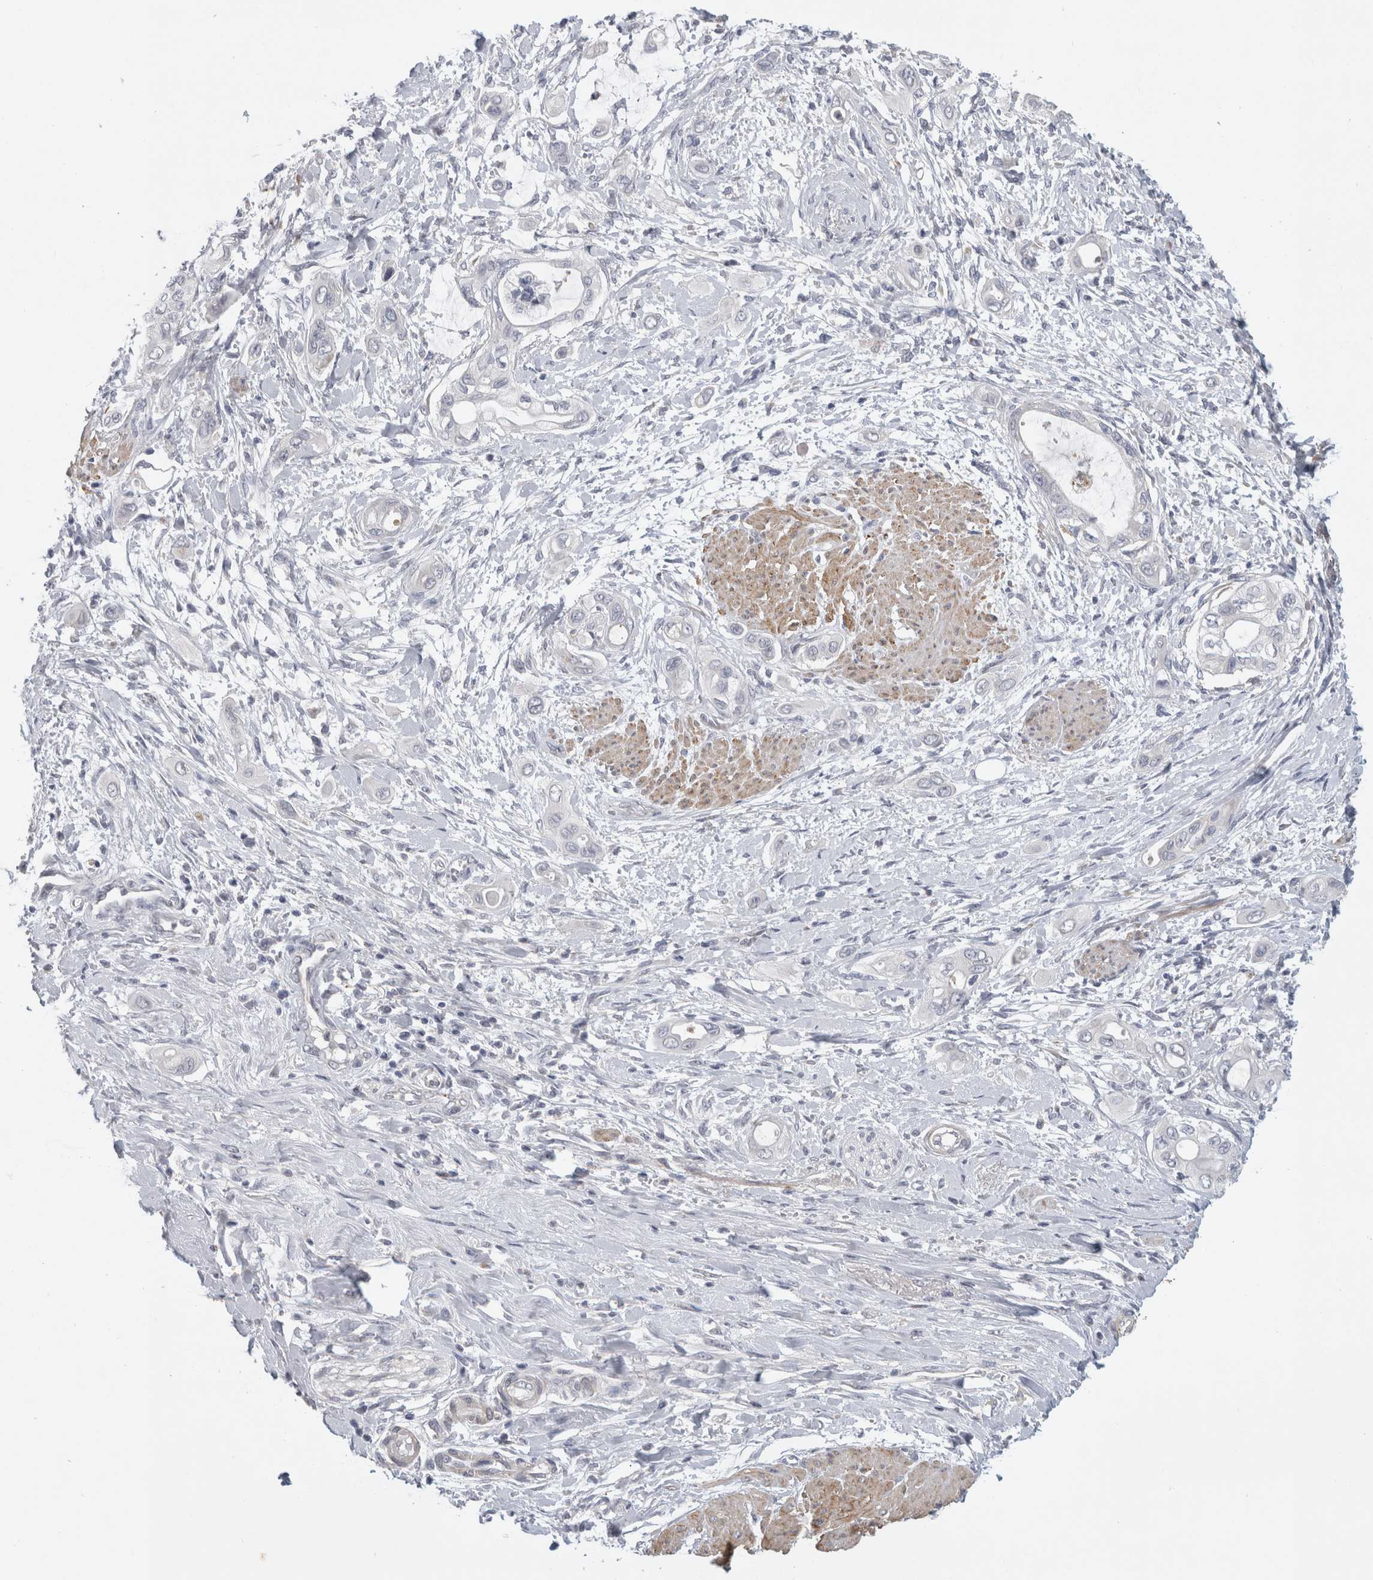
{"staining": {"intensity": "negative", "quantity": "none", "location": "none"}, "tissue": "pancreatic cancer", "cell_type": "Tumor cells", "image_type": "cancer", "snomed": [{"axis": "morphology", "description": "Adenocarcinoma, NOS"}, {"axis": "topography", "description": "Pancreas"}], "caption": "High magnification brightfield microscopy of pancreatic cancer (adenocarcinoma) stained with DAB (3,3'-diaminobenzidine) (brown) and counterstained with hematoxylin (blue): tumor cells show no significant expression. (Stains: DAB (3,3'-diaminobenzidine) immunohistochemistry with hematoxylin counter stain, Microscopy: brightfield microscopy at high magnification).", "gene": "MGAT1", "patient": {"sex": "male", "age": 59}}